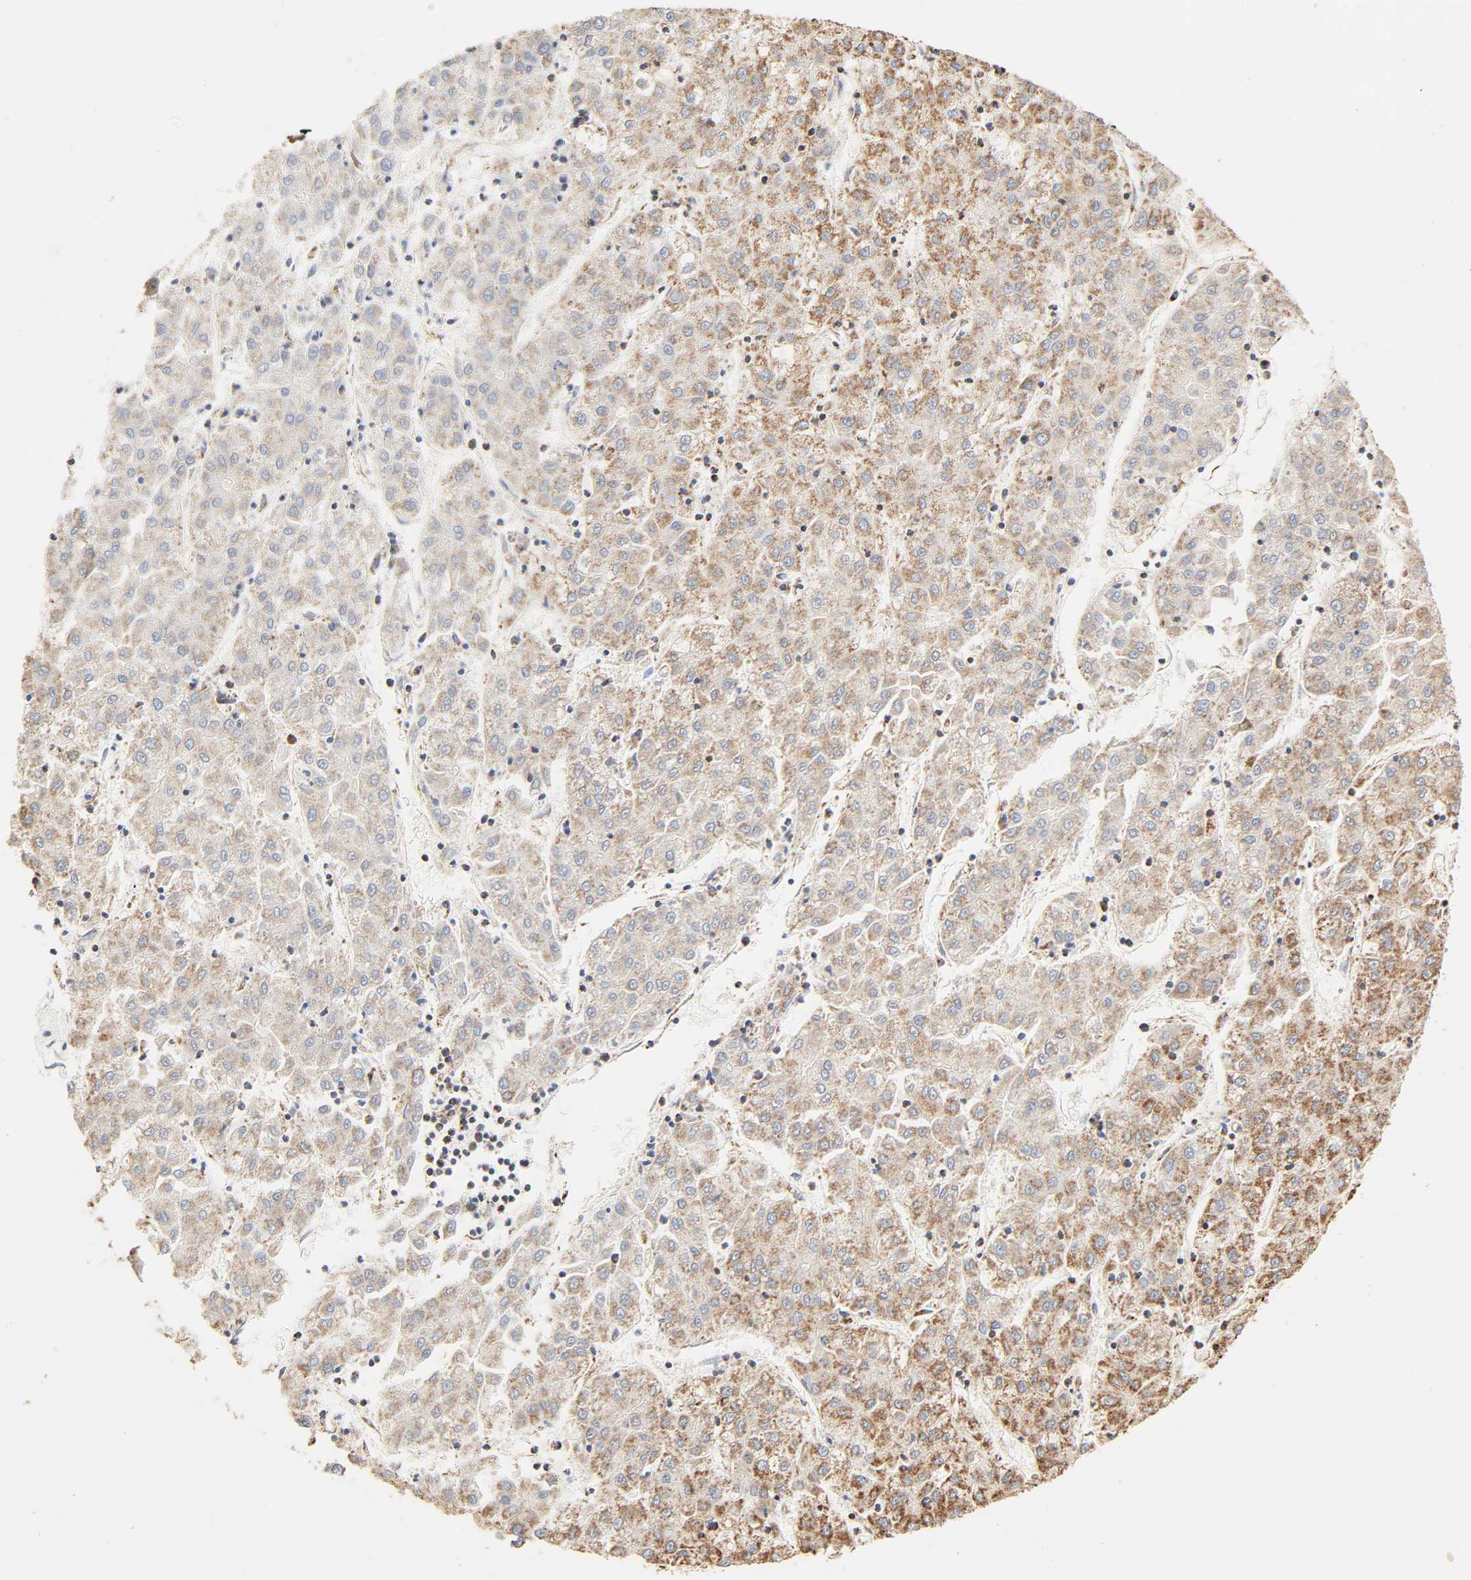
{"staining": {"intensity": "moderate", "quantity": ">75%", "location": "cytoplasmic/membranous"}, "tissue": "liver cancer", "cell_type": "Tumor cells", "image_type": "cancer", "snomed": [{"axis": "morphology", "description": "Carcinoma, Hepatocellular, NOS"}, {"axis": "topography", "description": "Liver"}], "caption": "Human liver hepatocellular carcinoma stained for a protein (brown) demonstrates moderate cytoplasmic/membranous positive positivity in about >75% of tumor cells.", "gene": "ZMAT5", "patient": {"sex": "male", "age": 72}}